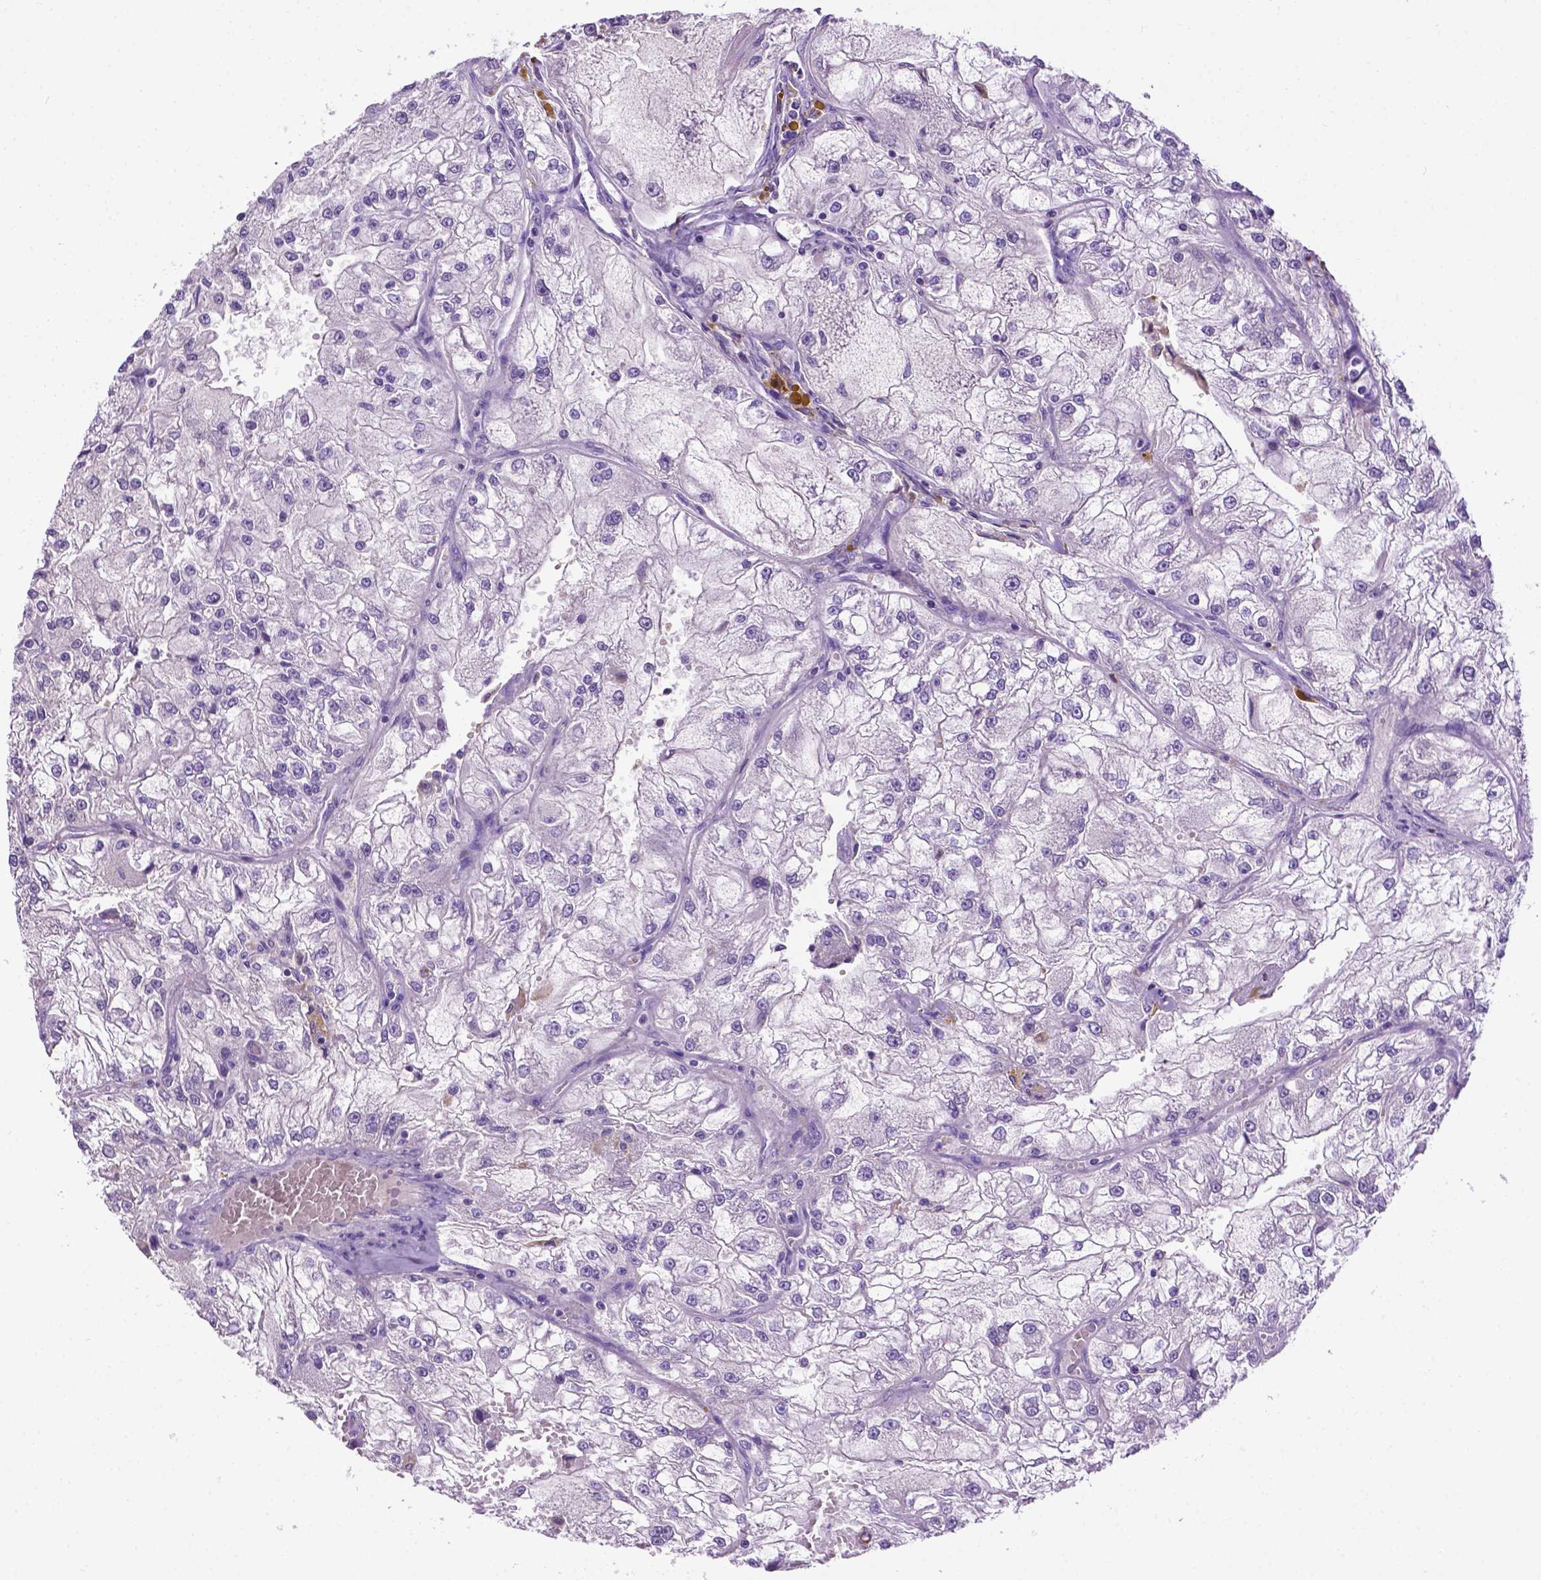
{"staining": {"intensity": "negative", "quantity": "none", "location": "none"}, "tissue": "renal cancer", "cell_type": "Tumor cells", "image_type": "cancer", "snomed": [{"axis": "morphology", "description": "Adenocarcinoma, NOS"}, {"axis": "topography", "description": "Kidney"}], "caption": "This is a image of IHC staining of renal cancer, which shows no expression in tumor cells.", "gene": "MMP27", "patient": {"sex": "female", "age": 72}}